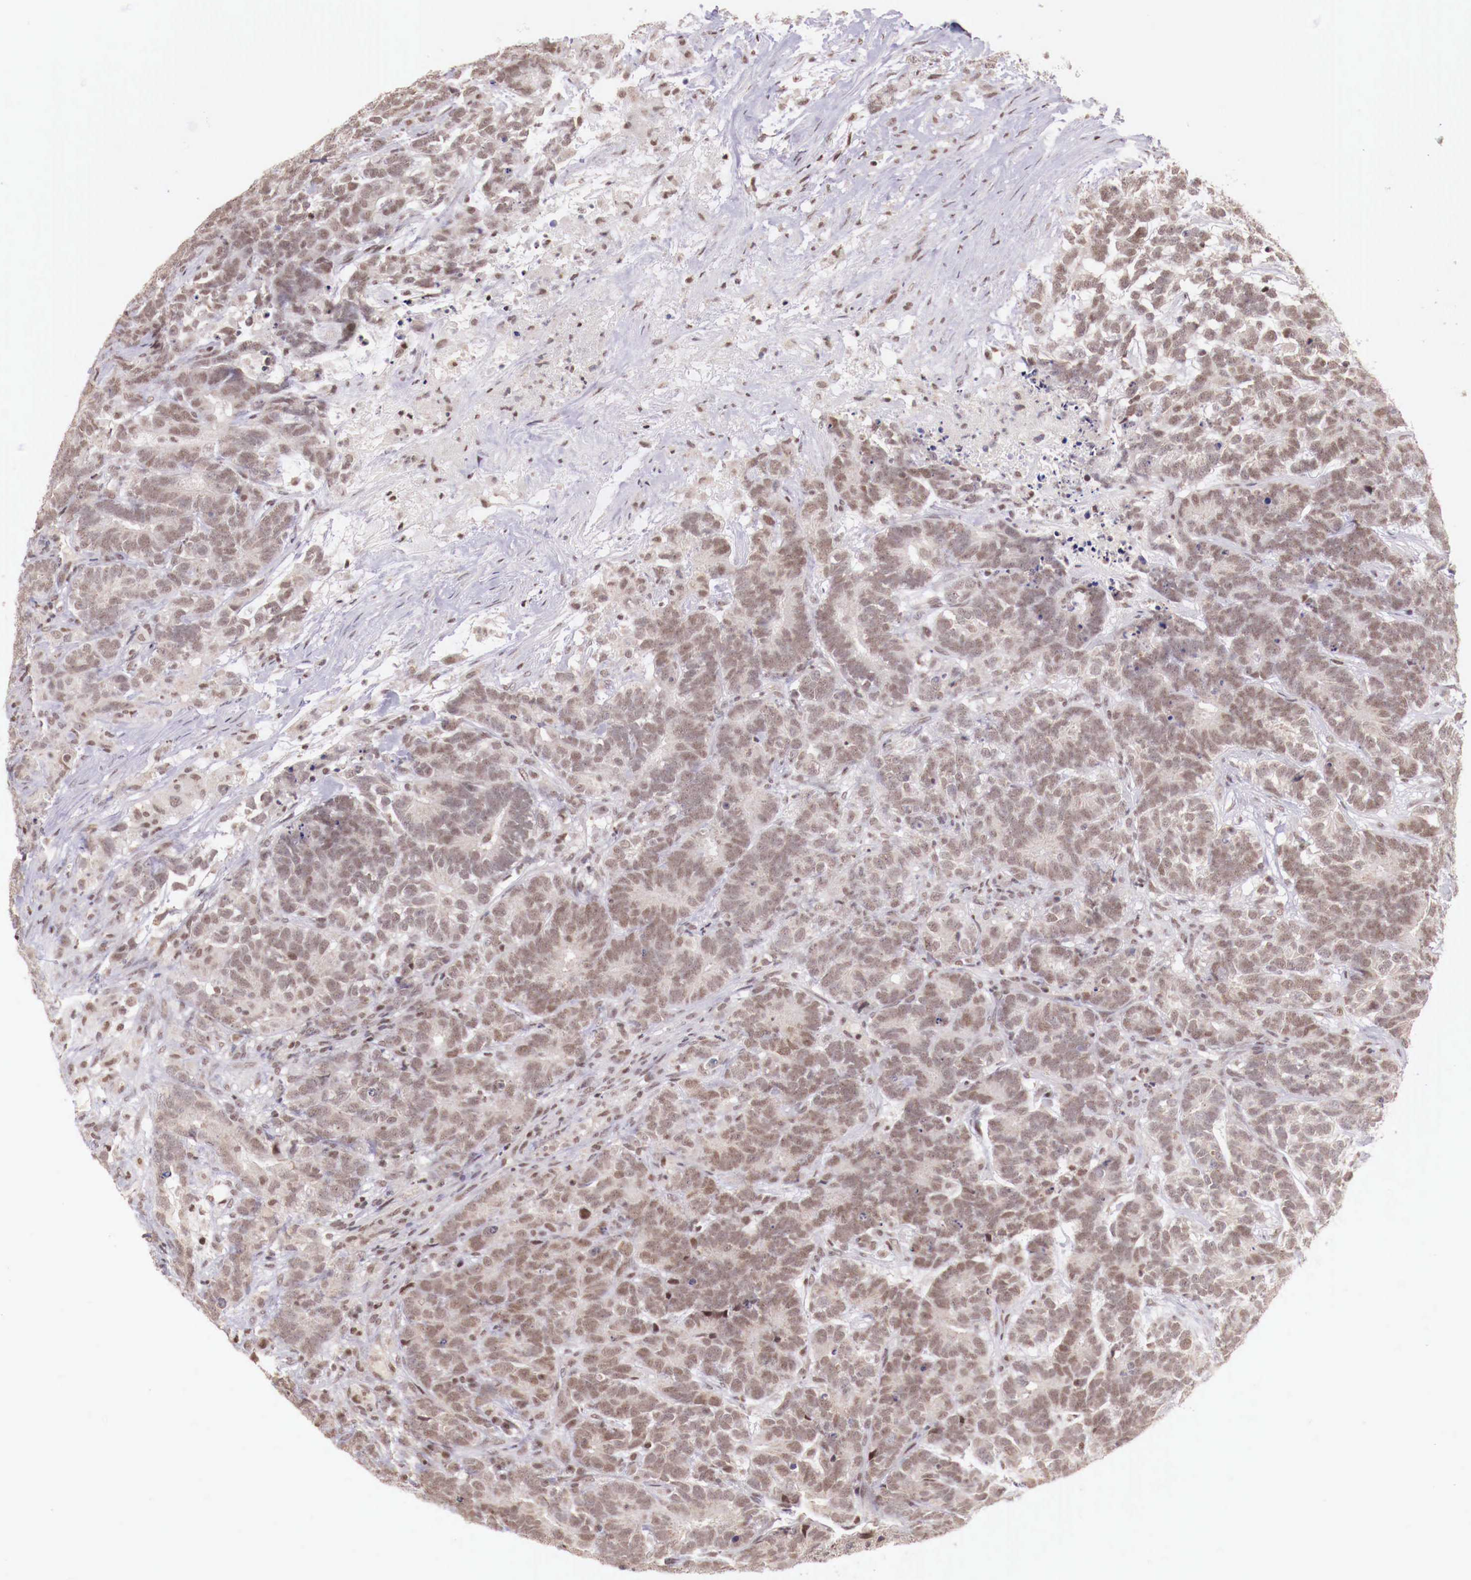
{"staining": {"intensity": "weak", "quantity": "25%-75%", "location": "nuclear"}, "tissue": "testis cancer", "cell_type": "Tumor cells", "image_type": "cancer", "snomed": [{"axis": "morphology", "description": "Carcinoma, Embryonal, NOS"}, {"axis": "topography", "description": "Testis"}], "caption": "Embryonal carcinoma (testis) stained with a brown dye displays weak nuclear positive positivity in approximately 25%-75% of tumor cells.", "gene": "SP1", "patient": {"sex": "male", "age": 26}}